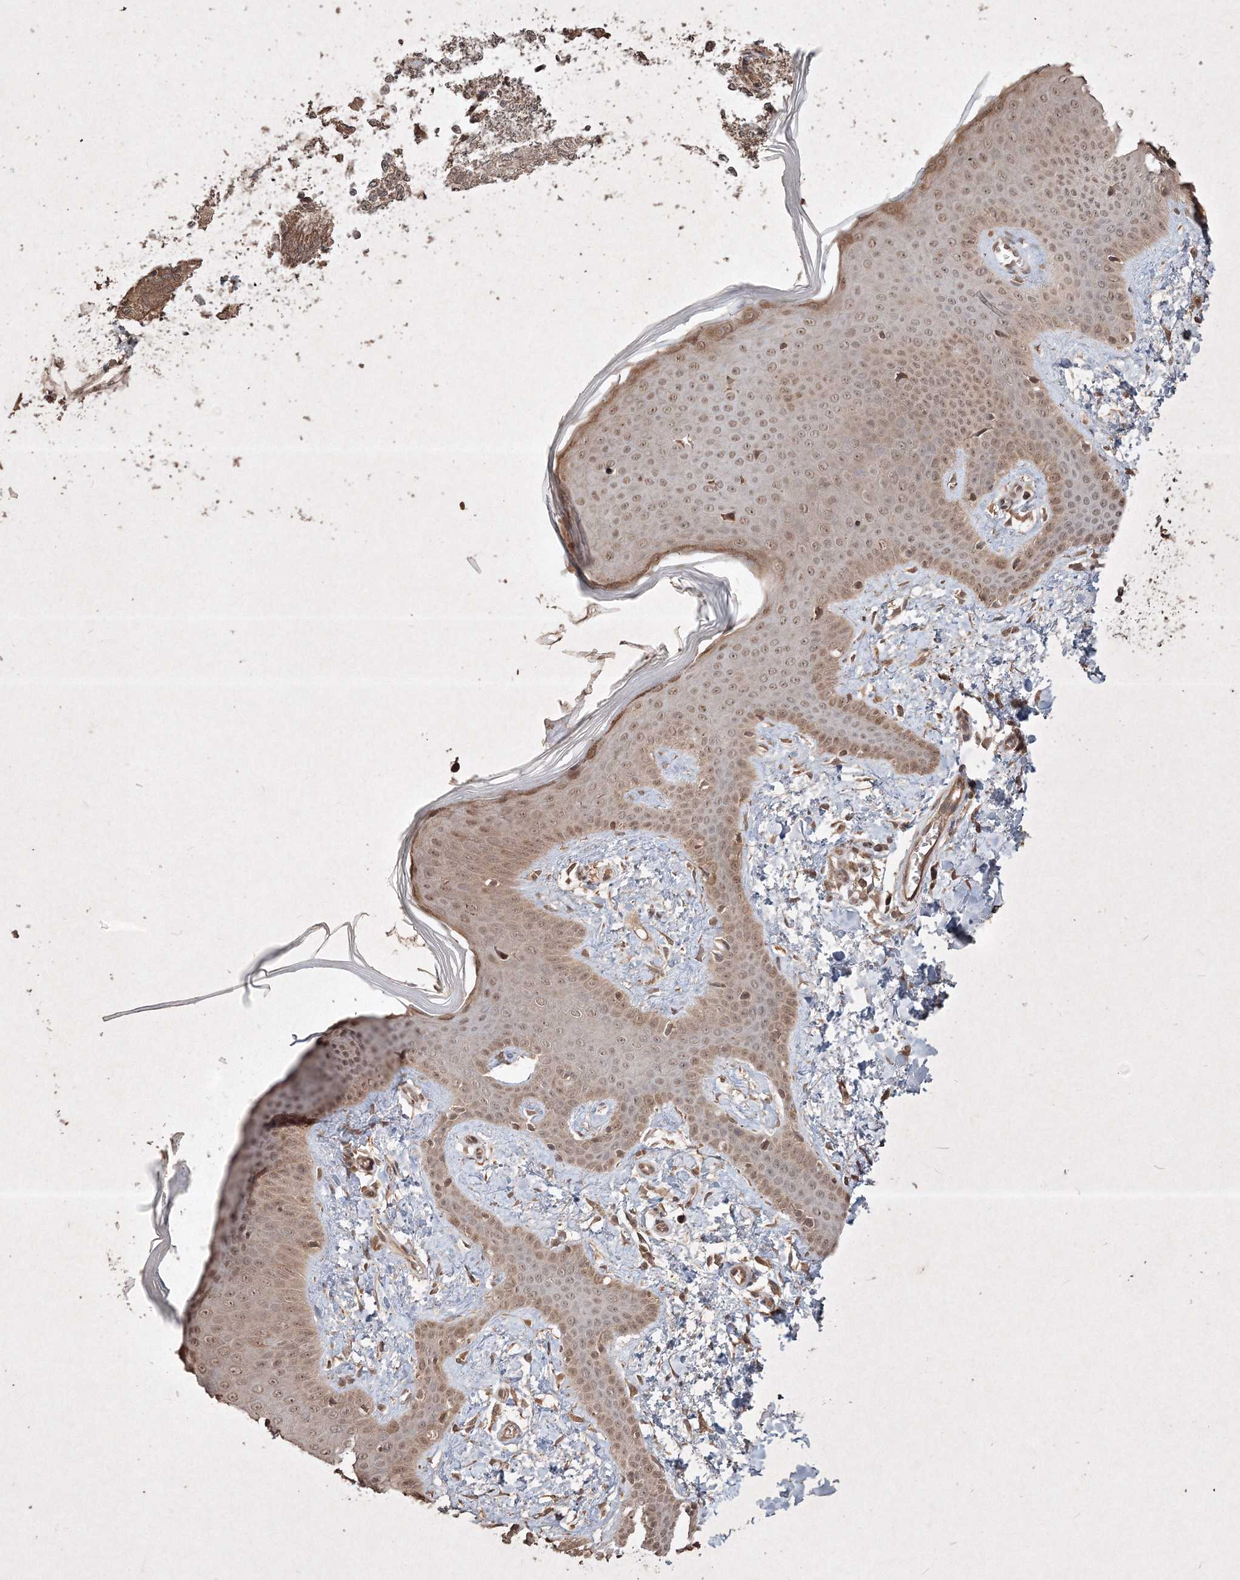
{"staining": {"intensity": "moderate", "quantity": ">75%", "location": "cytoplasmic/membranous,nuclear"}, "tissue": "skin", "cell_type": "Fibroblasts", "image_type": "normal", "snomed": [{"axis": "morphology", "description": "Normal tissue, NOS"}, {"axis": "topography", "description": "Skin"}], "caption": "The histopathology image exhibits a brown stain indicating the presence of a protein in the cytoplasmic/membranous,nuclear of fibroblasts in skin. (IHC, brightfield microscopy, high magnification).", "gene": "PELI3", "patient": {"sex": "male", "age": 36}}